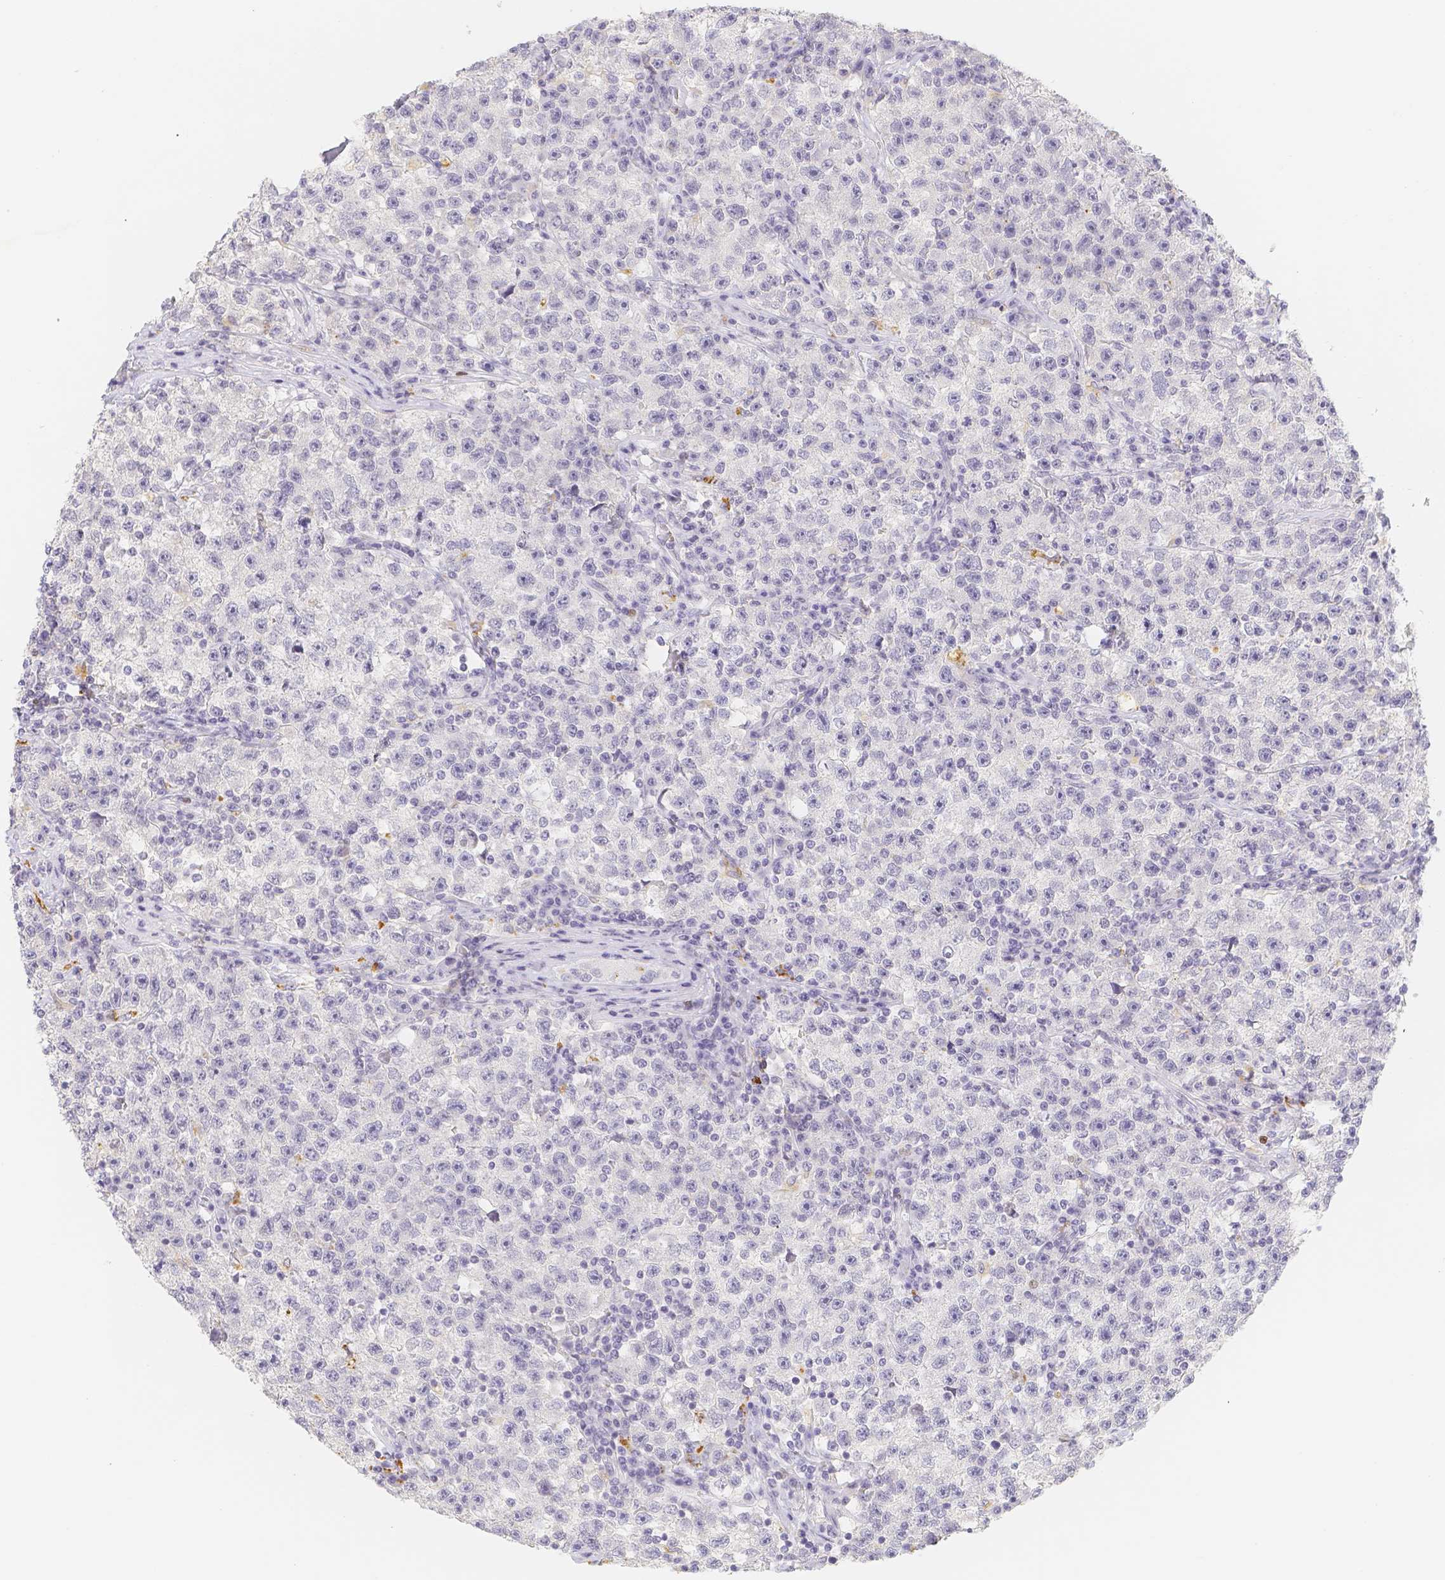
{"staining": {"intensity": "negative", "quantity": "none", "location": "none"}, "tissue": "testis cancer", "cell_type": "Tumor cells", "image_type": "cancer", "snomed": [{"axis": "morphology", "description": "Seminoma, NOS"}, {"axis": "topography", "description": "Testis"}], "caption": "This is an IHC histopathology image of seminoma (testis). There is no expression in tumor cells.", "gene": "PADI4", "patient": {"sex": "male", "age": 22}}